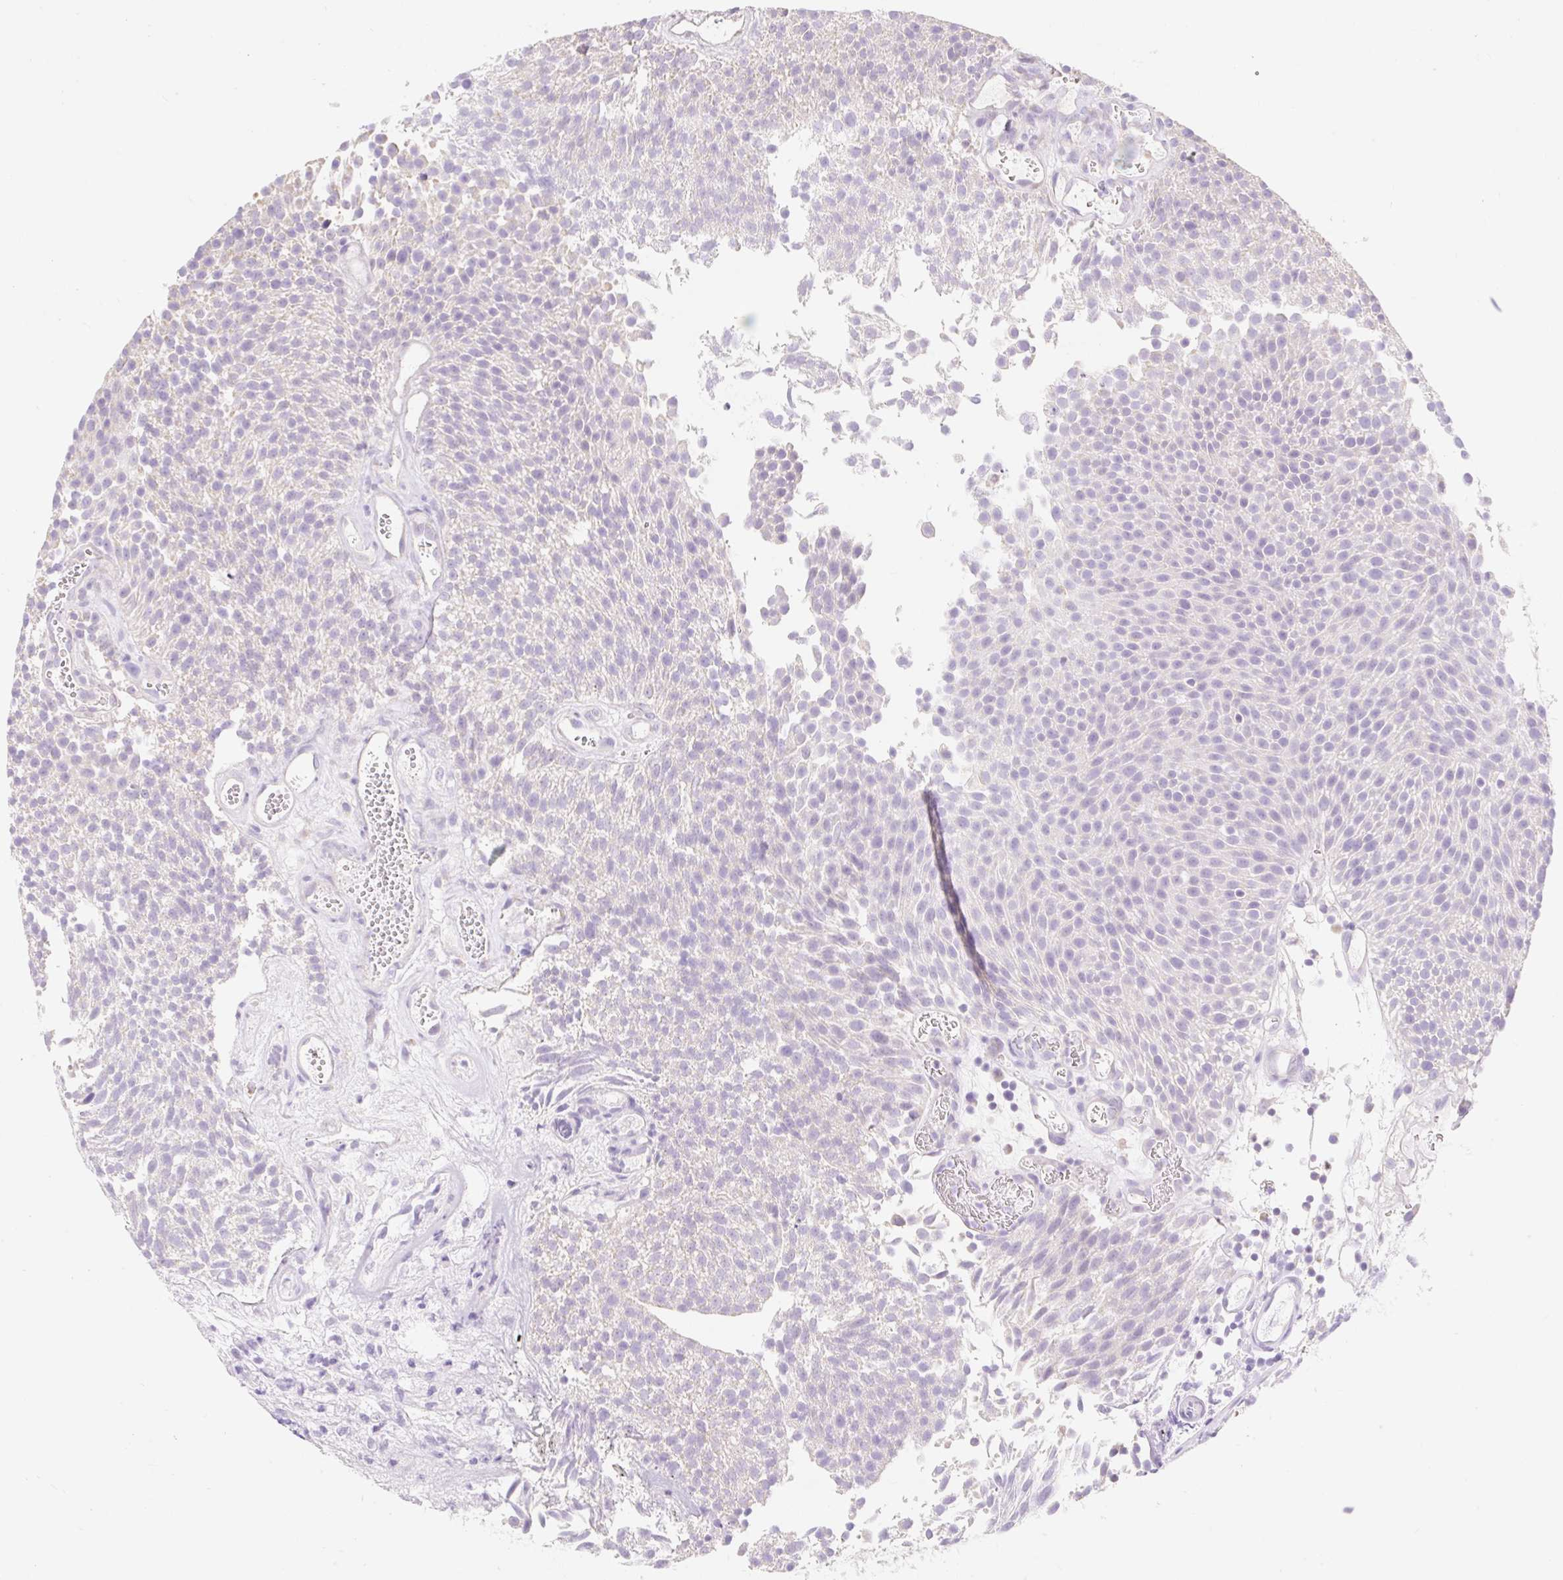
{"staining": {"intensity": "negative", "quantity": "none", "location": "none"}, "tissue": "urothelial cancer", "cell_type": "Tumor cells", "image_type": "cancer", "snomed": [{"axis": "morphology", "description": "Urothelial carcinoma, Low grade"}, {"axis": "topography", "description": "Urinary bladder"}], "caption": "DAB immunohistochemical staining of human urothelial cancer displays no significant expression in tumor cells.", "gene": "DHX35", "patient": {"sex": "female", "age": 79}}